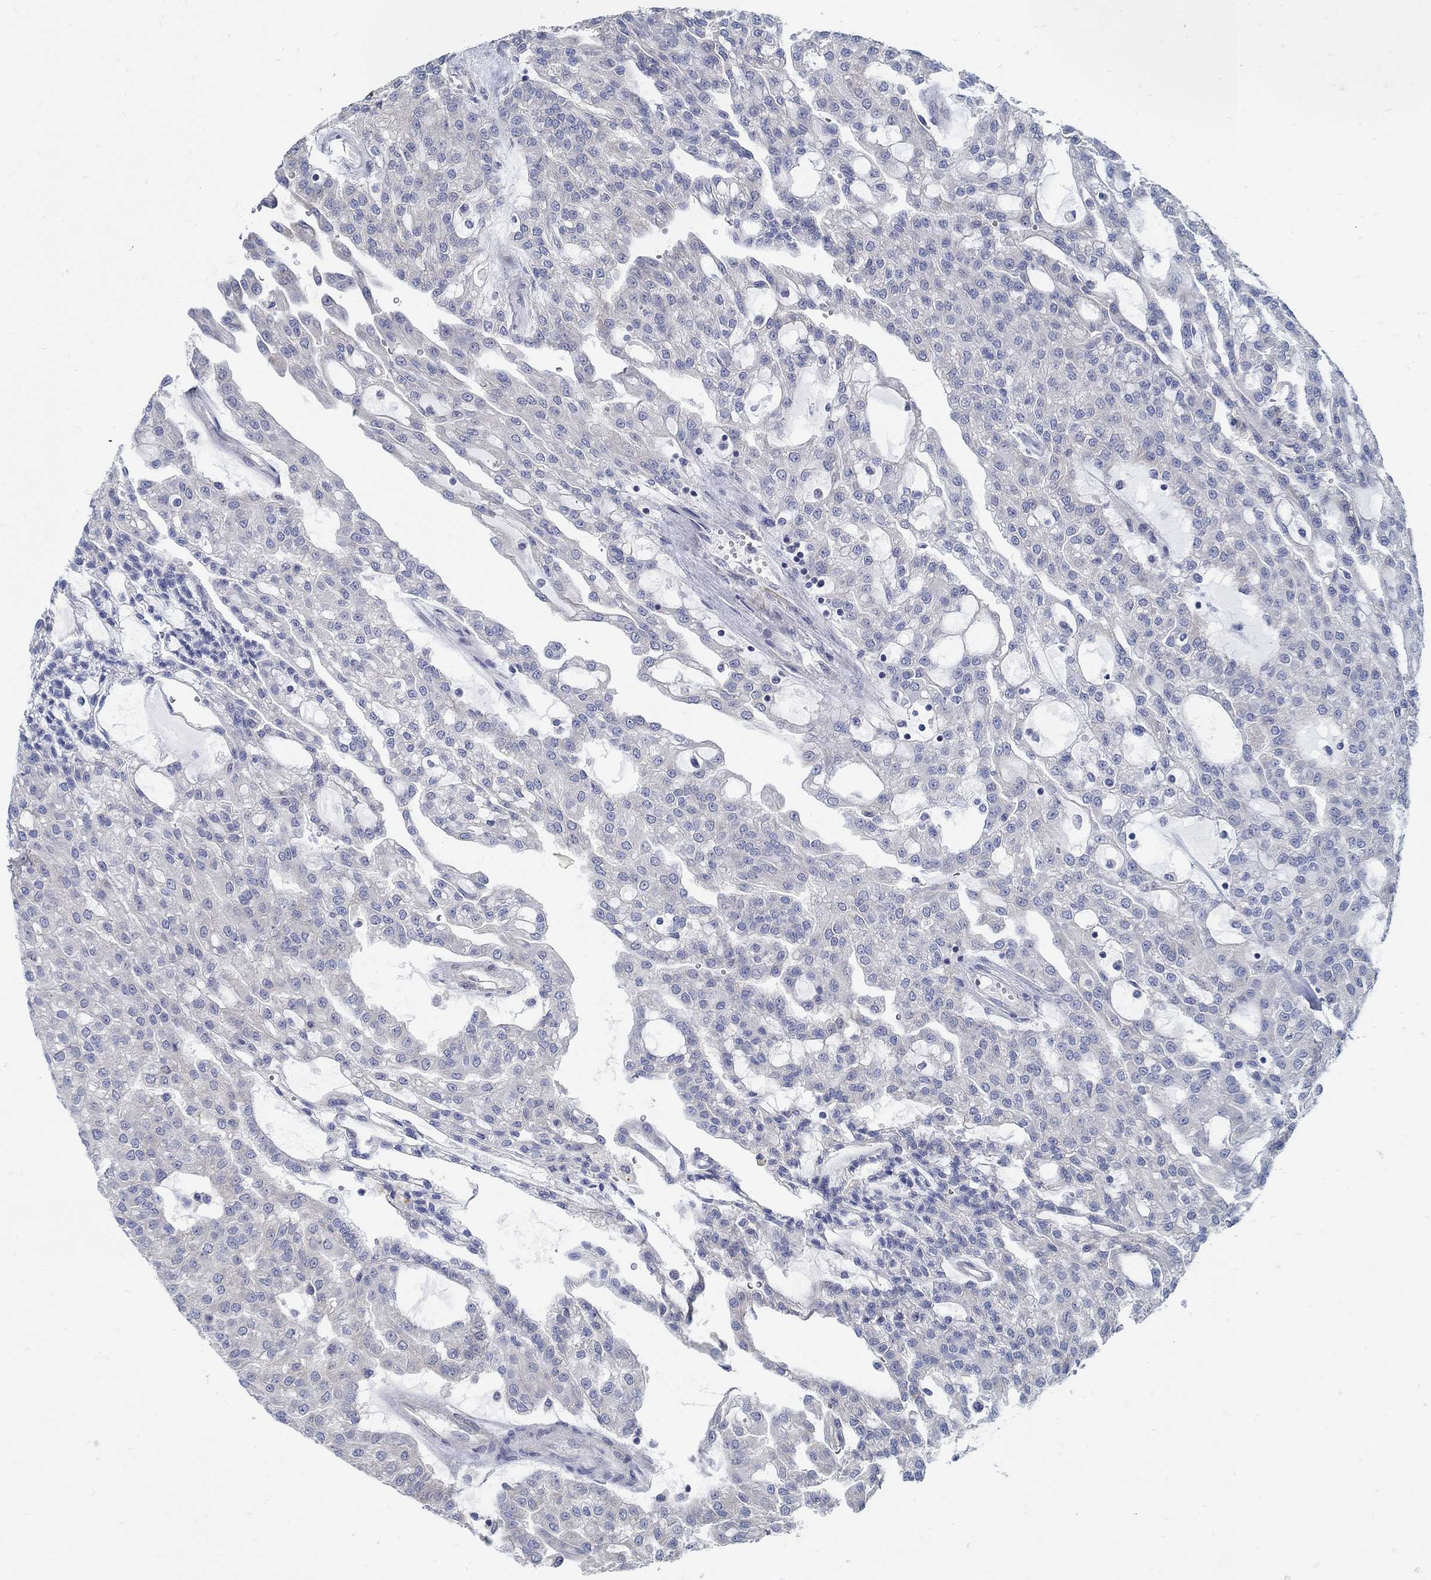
{"staining": {"intensity": "negative", "quantity": "none", "location": "none"}, "tissue": "renal cancer", "cell_type": "Tumor cells", "image_type": "cancer", "snomed": [{"axis": "morphology", "description": "Adenocarcinoma, NOS"}, {"axis": "topography", "description": "Kidney"}], "caption": "Protein analysis of renal cancer exhibits no significant staining in tumor cells. (DAB (3,3'-diaminobenzidine) IHC visualized using brightfield microscopy, high magnification).", "gene": "C15orf39", "patient": {"sex": "male", "age": 63}}